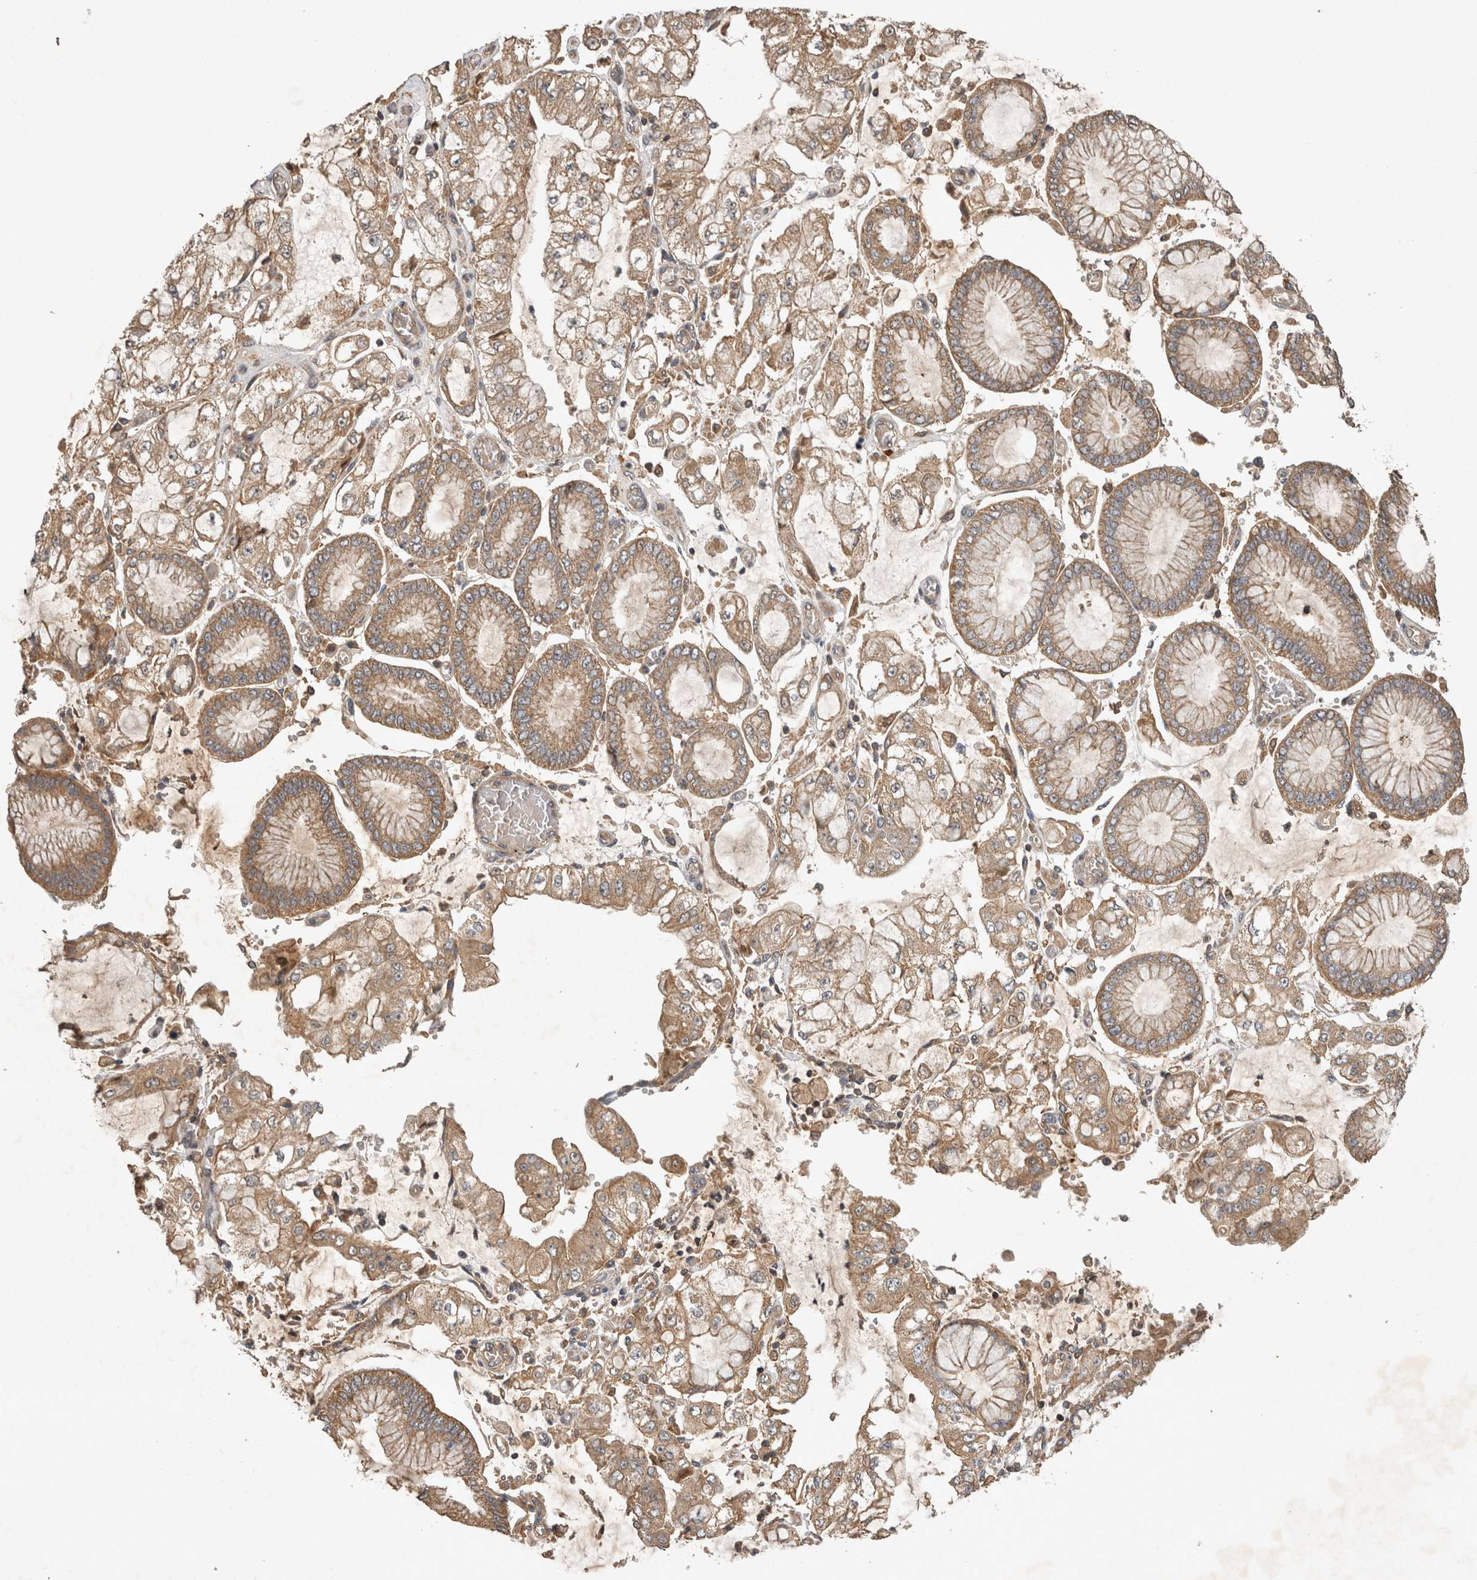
{"staining": {"intensity": "moderate", "quantity": ">75%", "location": "cytoplasmic/membranous"}, "tissue": "stomach cancer", "cell_type": "Tumor cells", "image_type": "cancer", "snomed": [{"axis": "morphology", "description": "Adenocarcinoma, NOS"}, {"axis": "topography", "description": "Stomach"}], "caption": "An image of human stomach cancer (adenocarcinoma) stained for a protein displays moderate cytoplasmic/membranous brown staining in tumor cells. (Stains: DAB in brown, nuclei in blue, Microscopy: brightfield microscopy at high magnification).", "gene": "TRMT61B", "patient": {"sex": "male", "age": 76}}